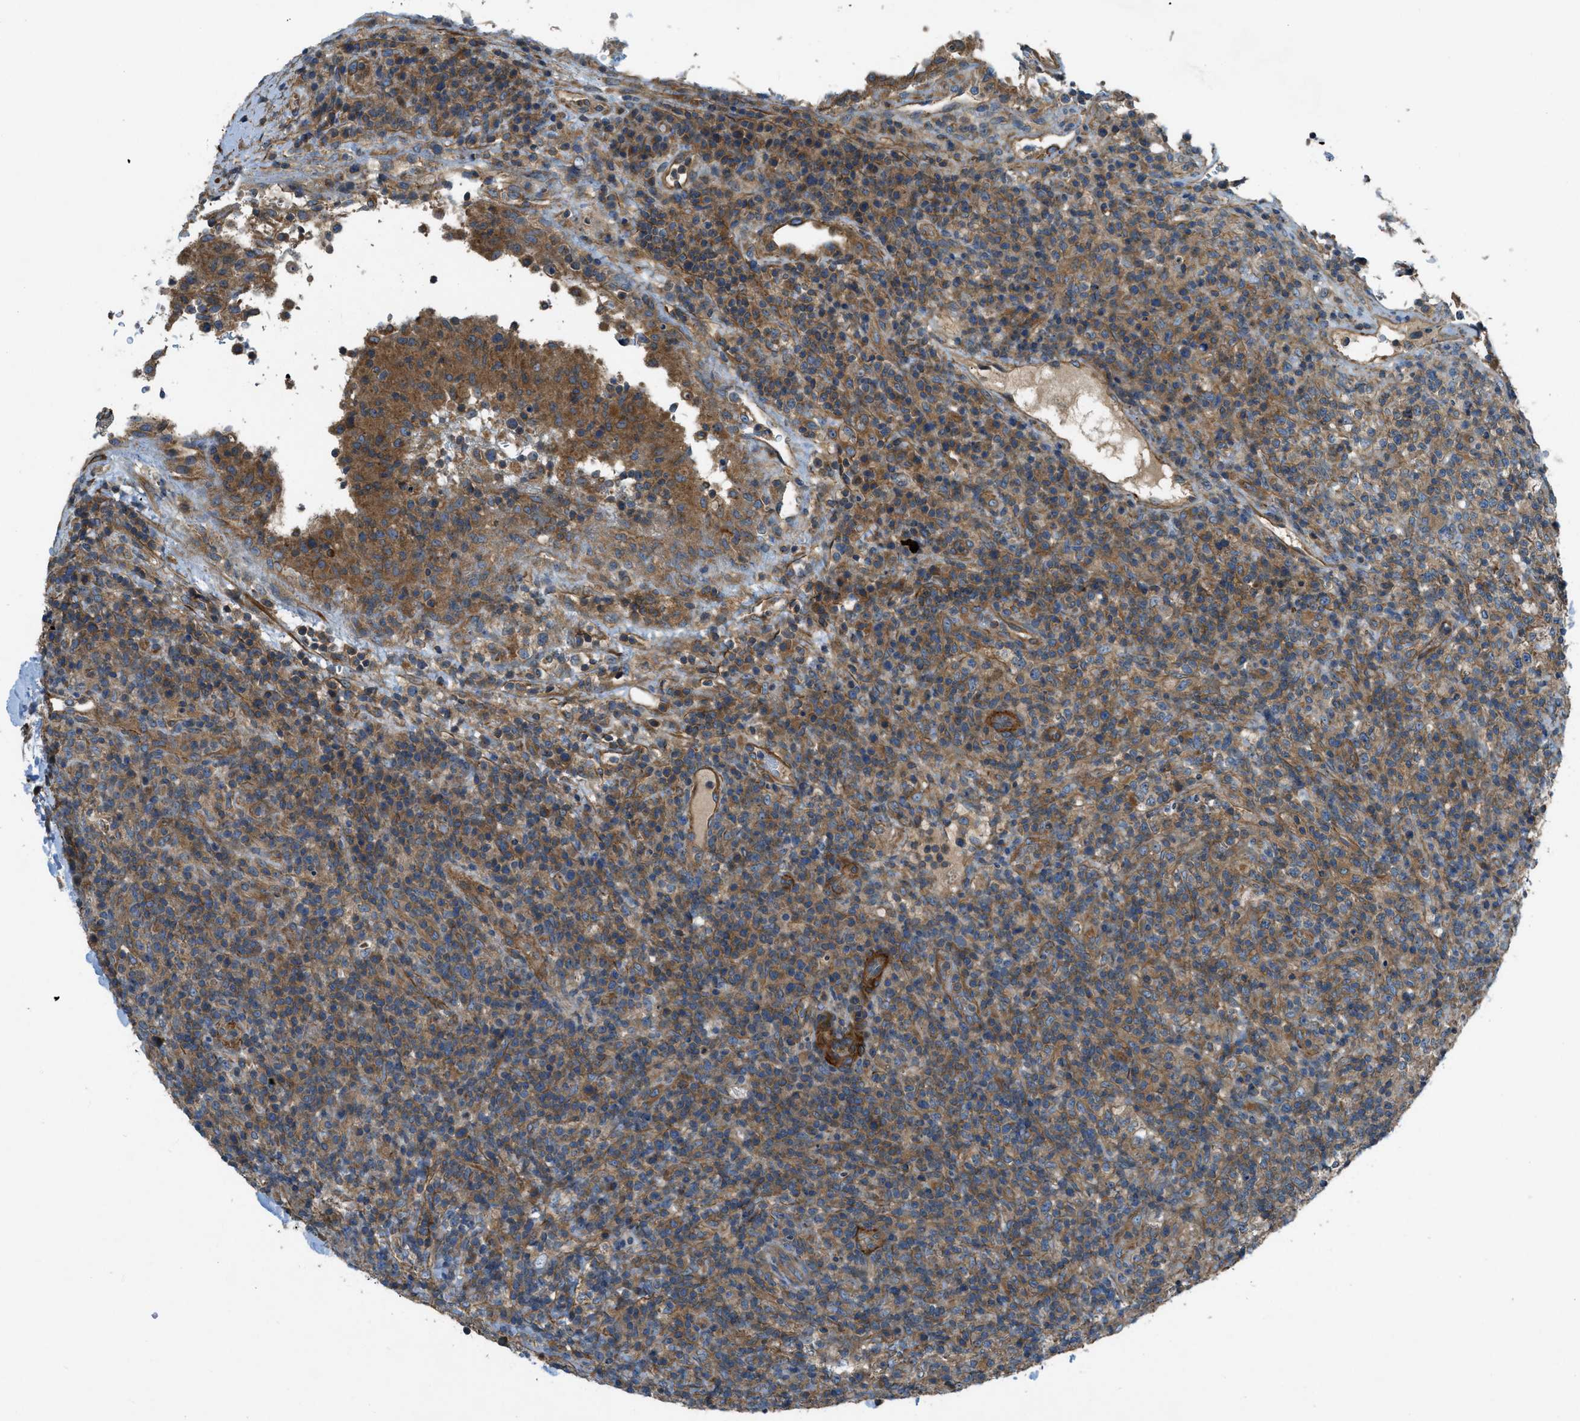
{"staining": {"intensity": "moderate", "quantity": ">75%", "location": "cytoplasmic/membranous"}, "tissue": "lymphoma", "cell_type": "Tumor cells", "image_type": "cancer", "snomed": [{"axis": "morphology", "description": "Malignant lymphoma, non-Hodgkin's type, High grade"}, {"axis": "topography", "description": "Lymph node"}], "caption": "This histopathology image demonstrates immunohistochemistry staining of high-grade malignant lymphoma, non-Hodgkin's type, with medium moderate cytoplasmic/membranous positivity in approximately >75% of tumor cells.", "gene": "VEZT", "patient": {"sex": "female", "age": 76}}